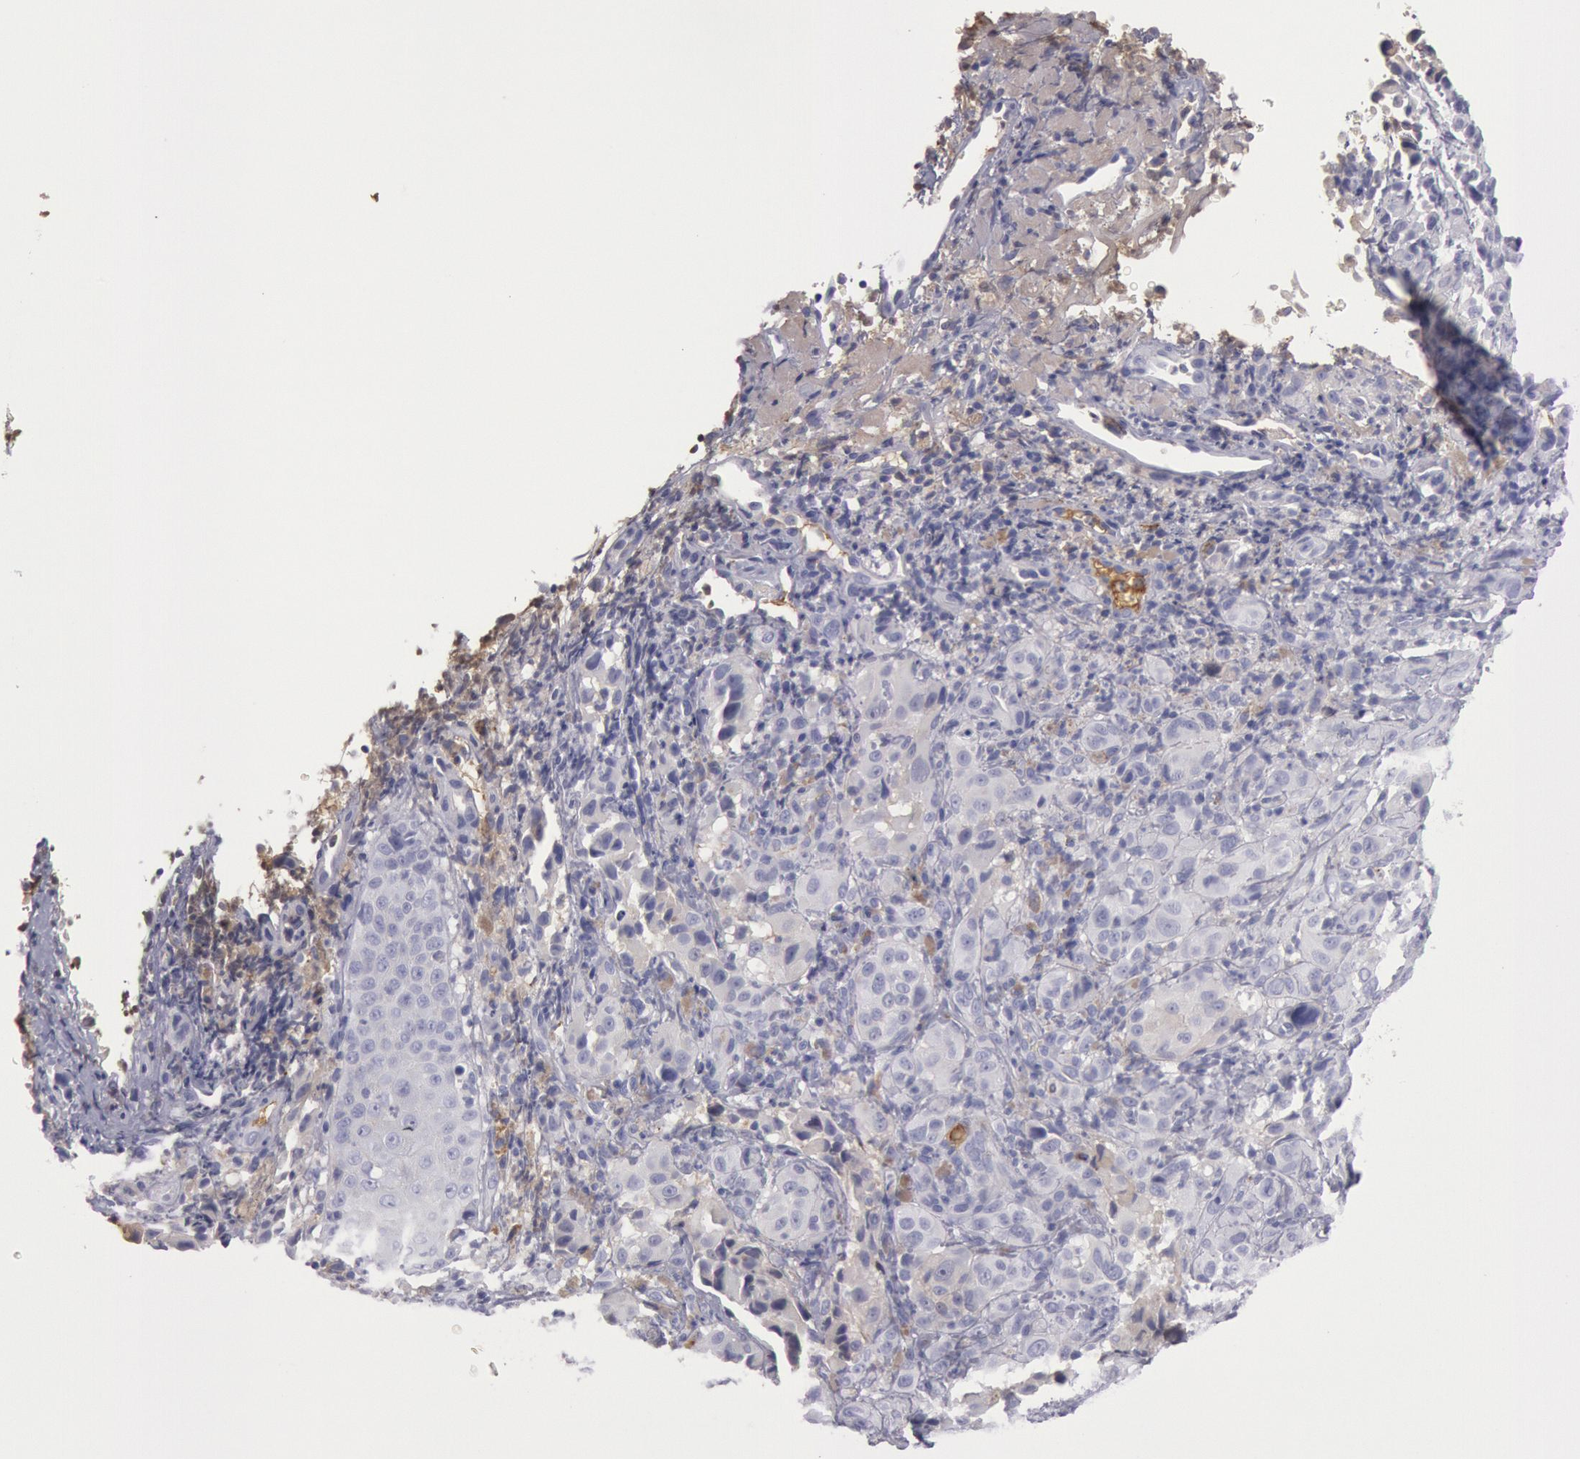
{"staining": {"intensity": "negative", "quantity": "none", "location": "none"}, "tissue": "melanoma", "cell_type": "Tumor cells", "image_type": "cancer", "snomed": [{"axis": "morphology", "description": "Malignant melanoma, NOS"}, {"axis": "topography", "description": "Skin"}], "caption": "IHC image of neoplastic tissue: human melanoma stained with DAB (3,3'-diaminobenzidine) displays no significant protein expression in tumor cells.", "gene": "IGHA1", "patient": {"sex": "male", "age": 75}}